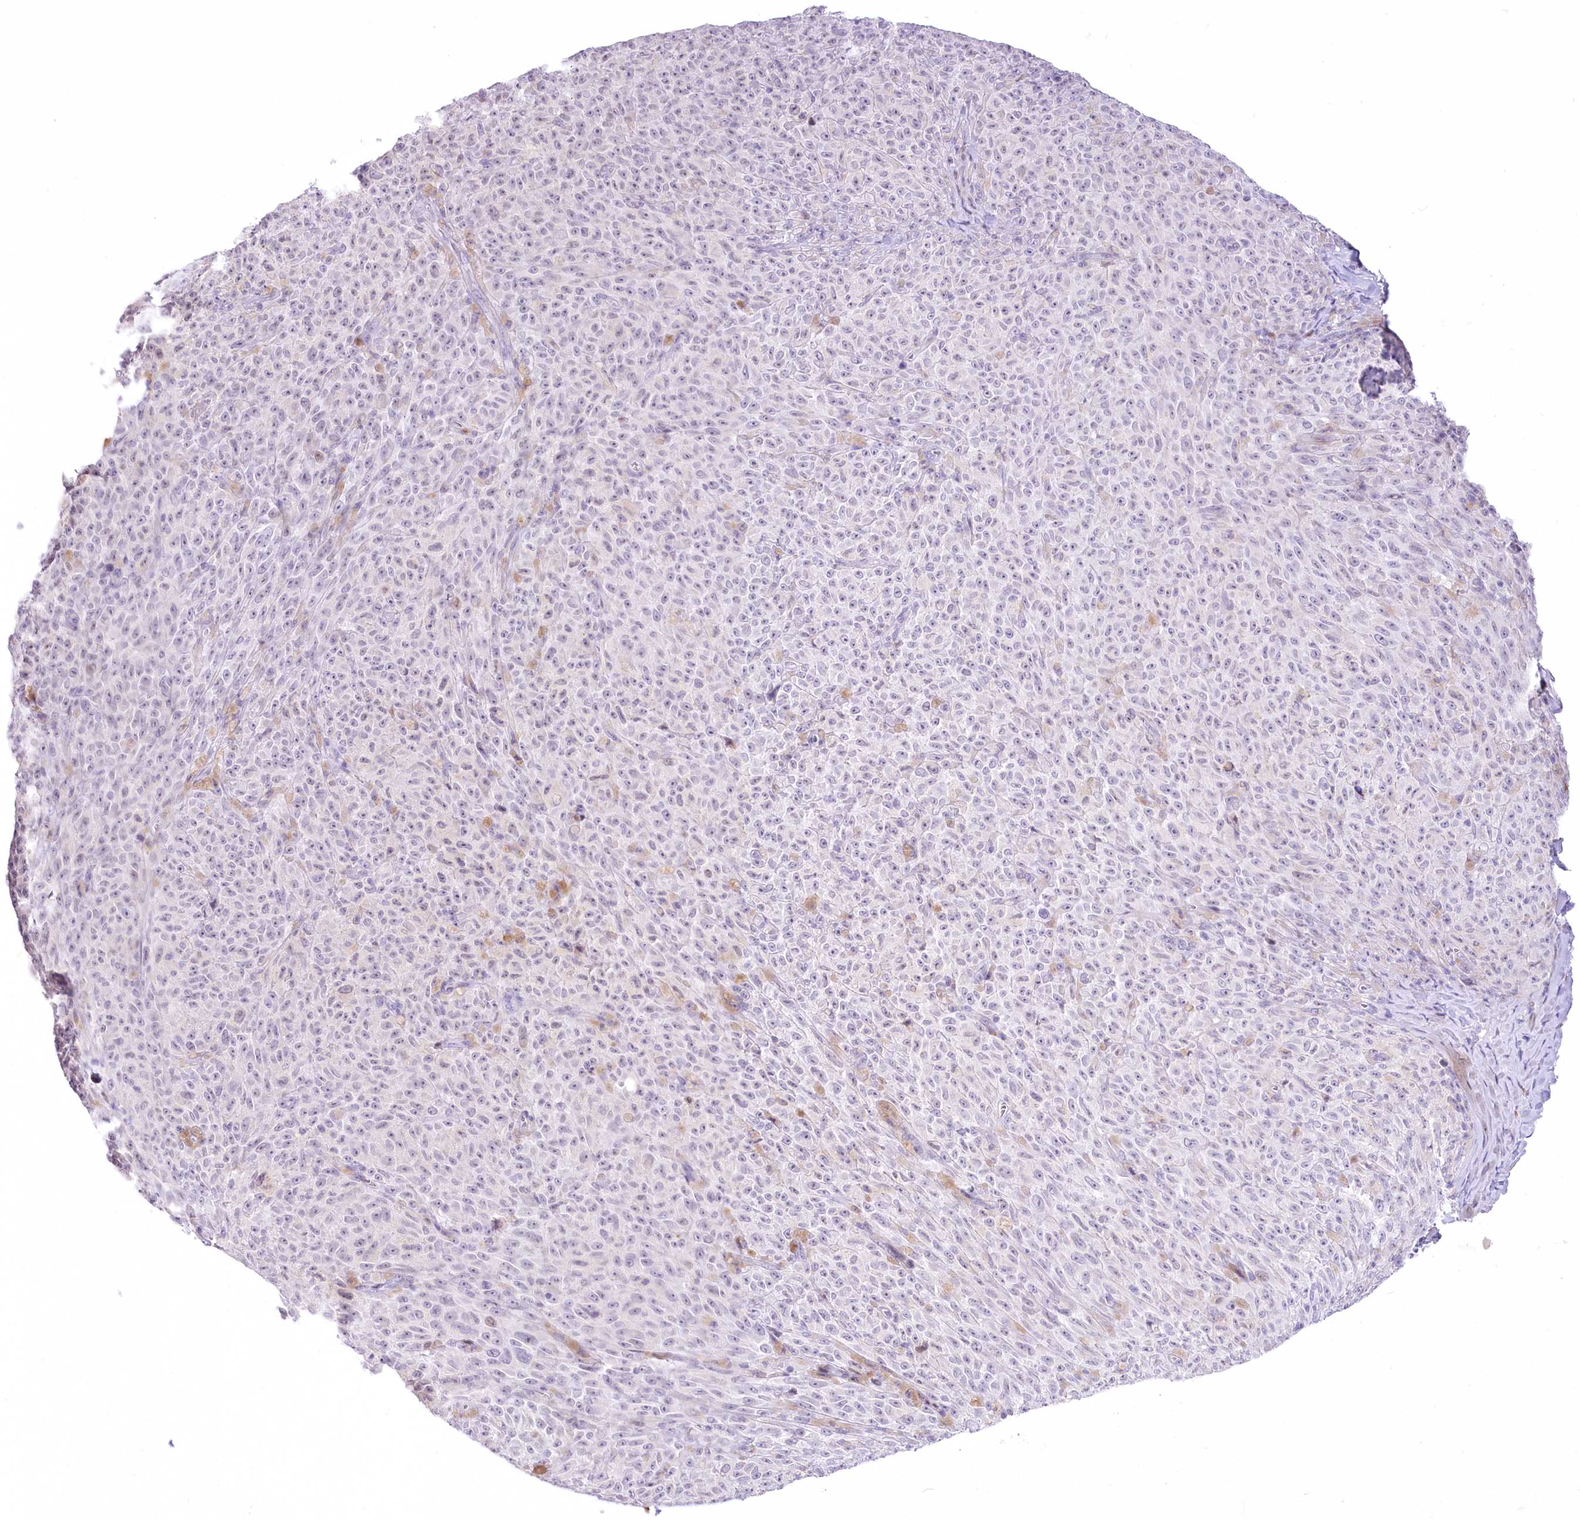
{"staining": {"intensity": "negative", "quantity": "none", "location": "none"}, "tissue": "melanoma", "cell_type": "Tumor cells", "image_type": "cancer", "snomed": [{"axis": "morphology", "description": "Malignant melanoma, NOS"}, {"axis": "topography", "description": "Skin"}], "caption": "Tumor cells are negative for brown protein staining in melanoma.", "gene": "BEND7", "patient": {"sex": "female", "age": 82}}